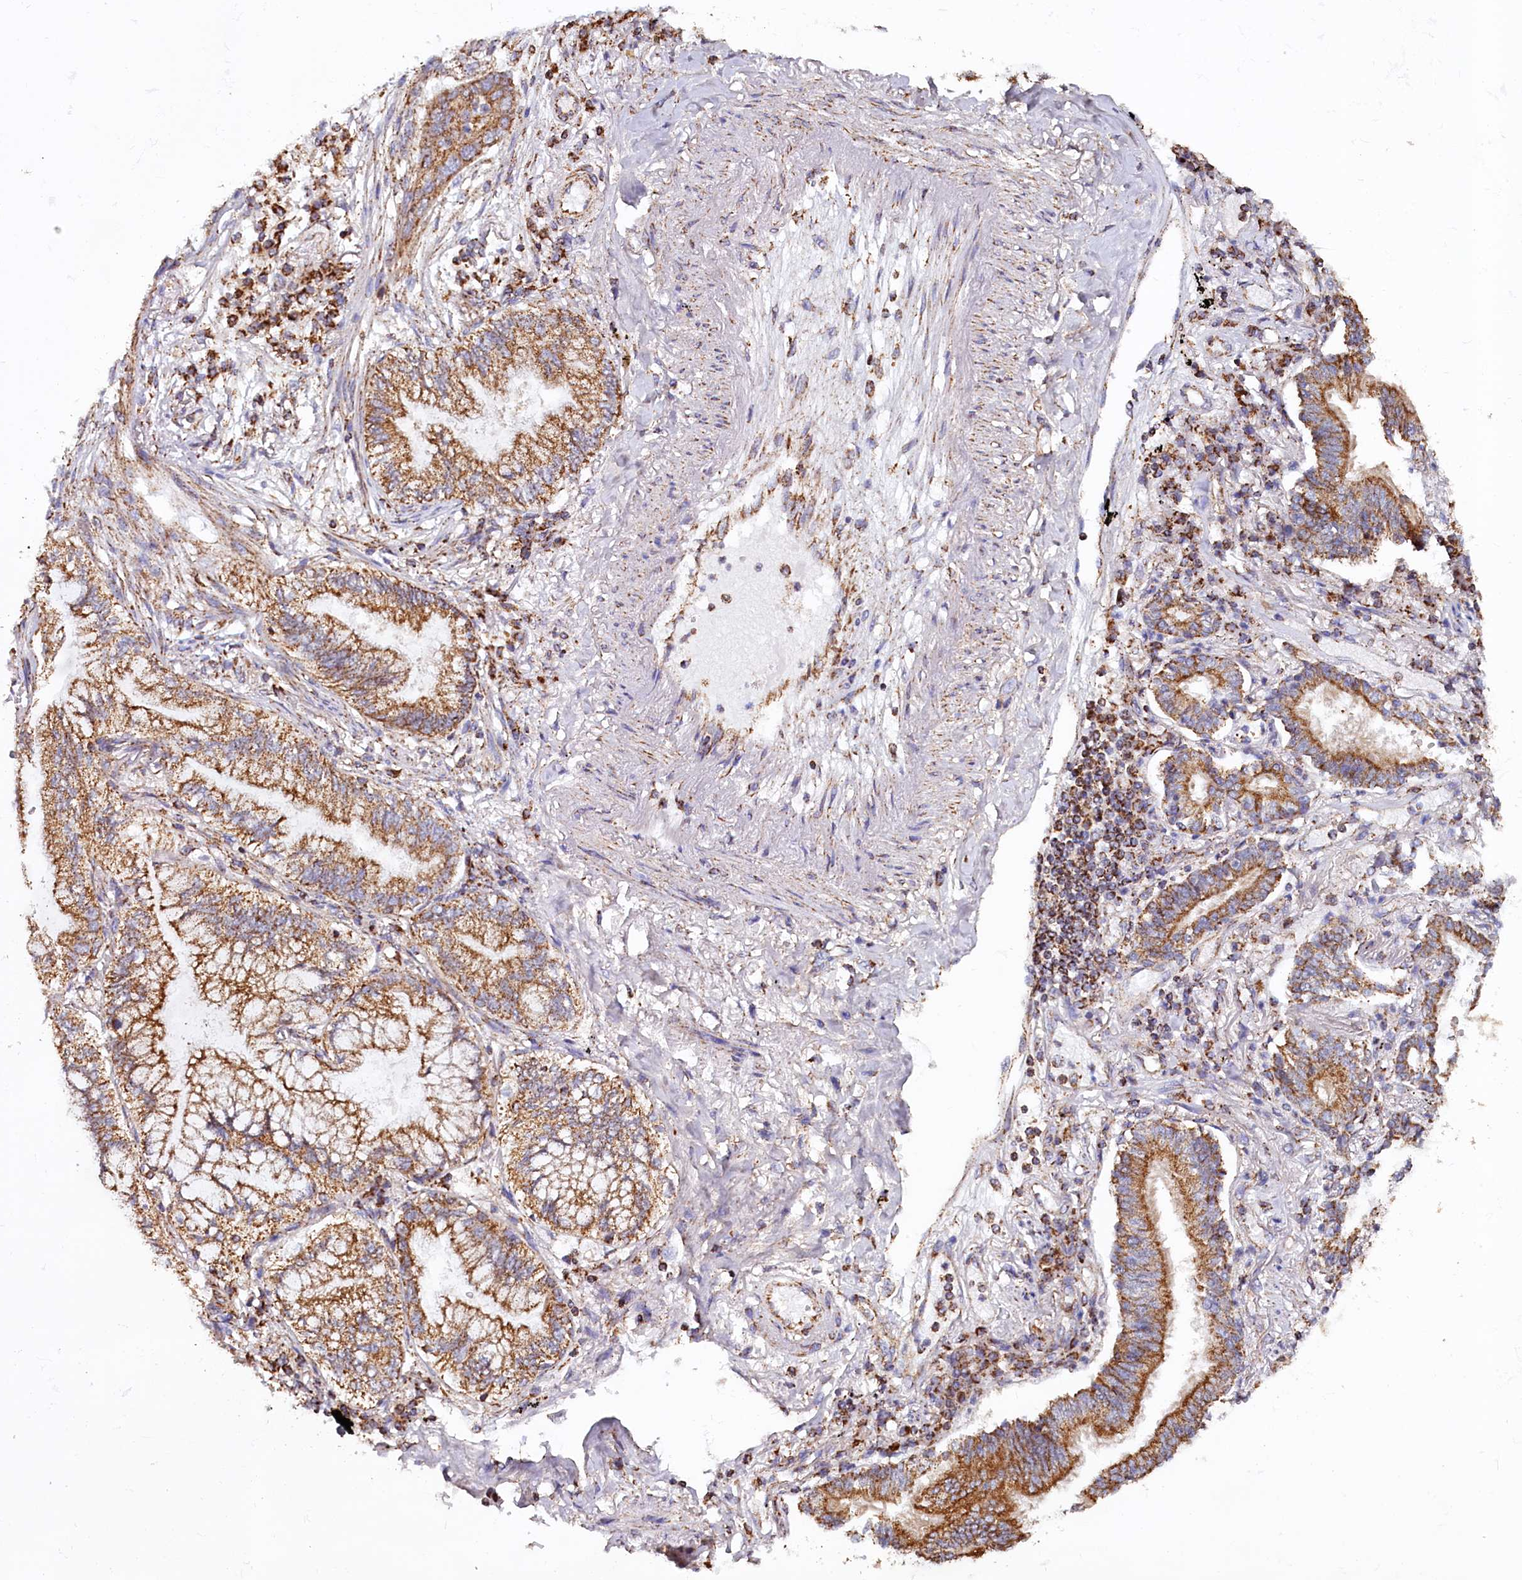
{"staining": {"intensity": "moderate", "quantity": ">75%", "location": "cytoplasmic/membranous"}, "tissue": "lung cancer", "cell_type": "Tumor cells", "image_type": "cancer", "snomed": [{"axis": "morphology", "description": "Adenocarcinoma, NOS"}, {"axis": "topography", "description": "Lung"}], "caption": "Moderate cytoplasmic/membranous staining is appreciated in approximately >75% of tumor cells in lung cancer.", "gene": "NUDT15", "patient": {"sex": "female", "age": 70}}